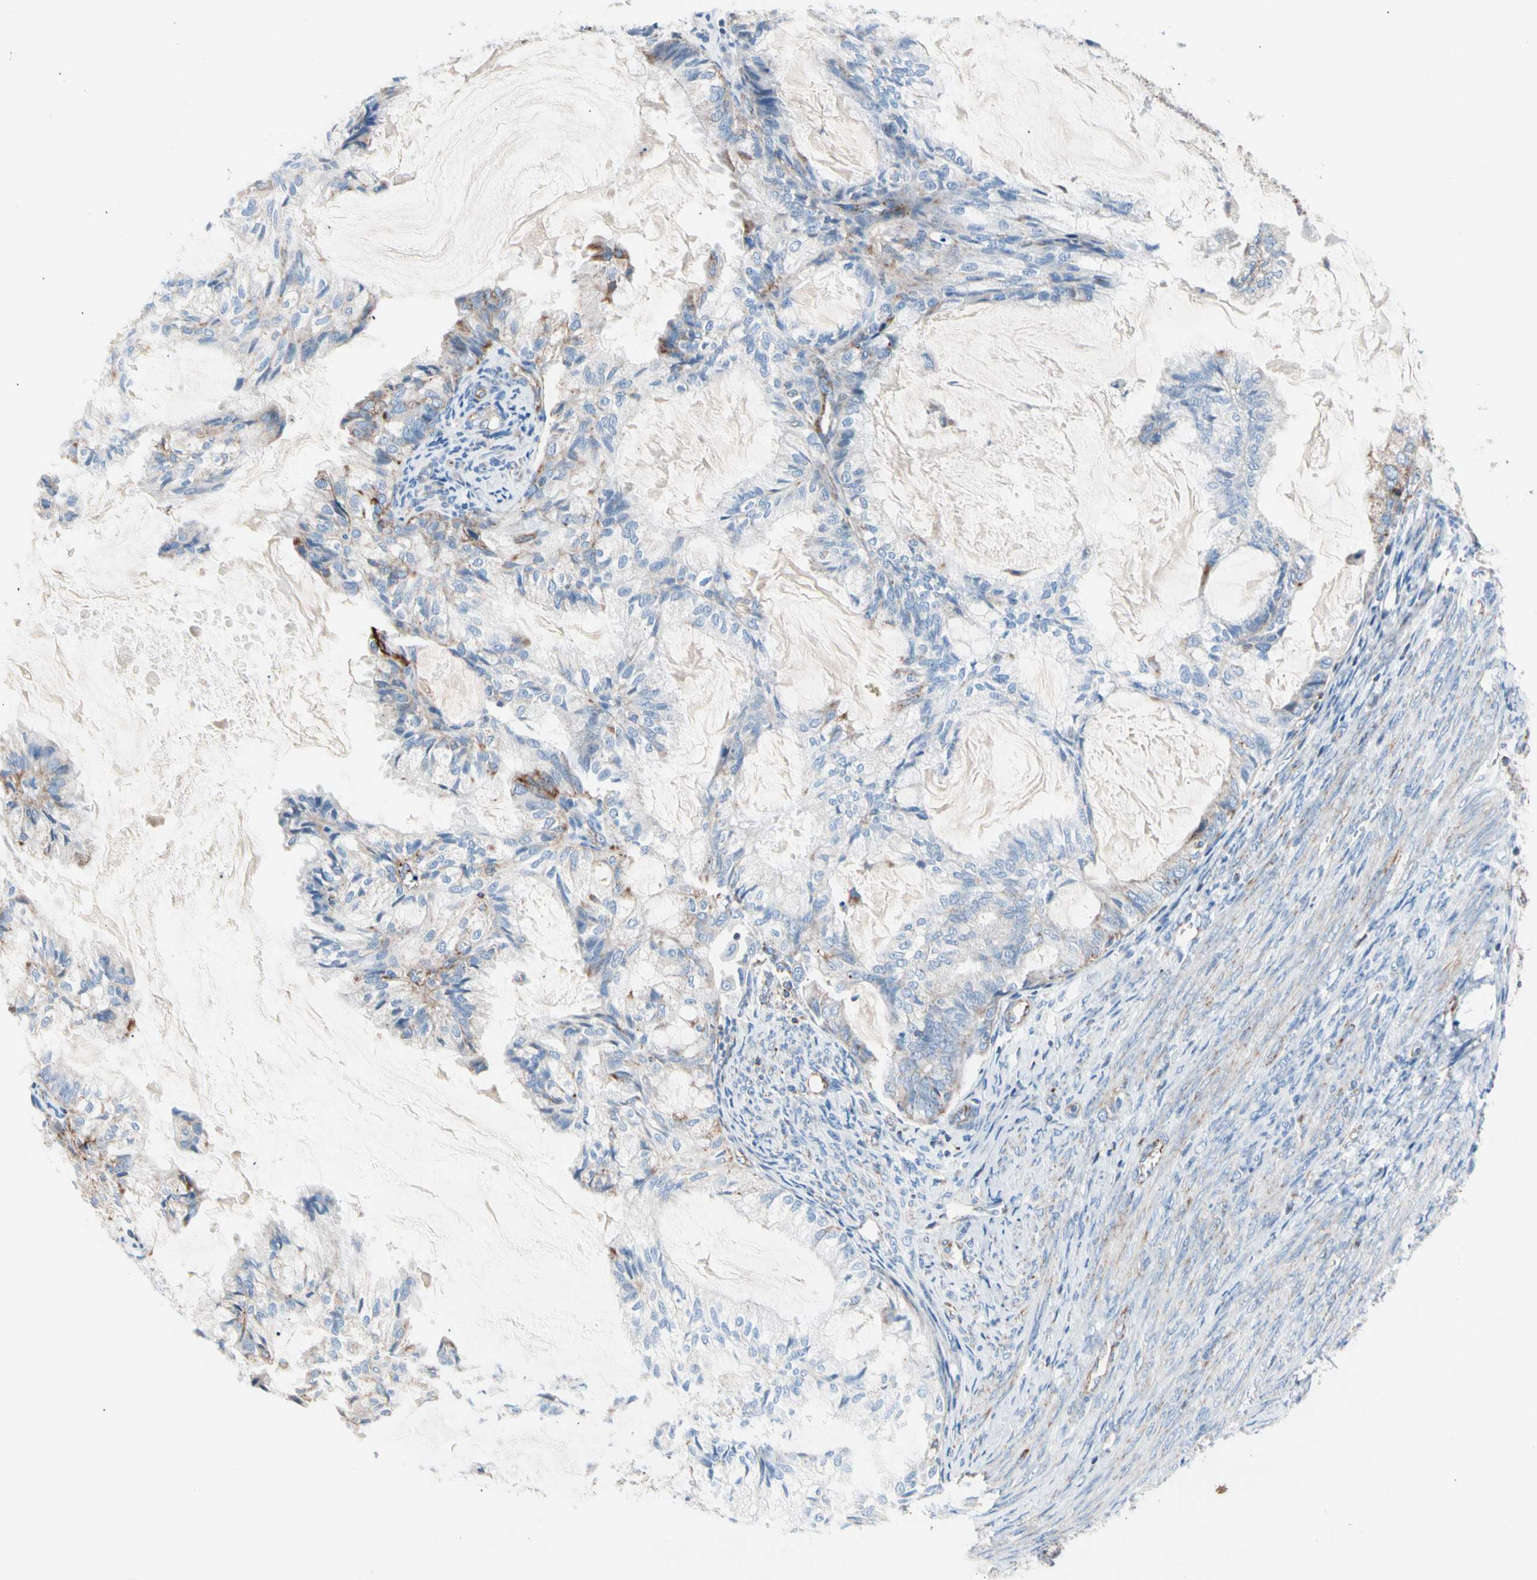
{"staining": {"intensity": "strong", "quantity": "<25%", "location": "cytoplasmic/membranous"}, "tissue": "cervical cancer", "cell_type": "Tumor cells", "image_type": "cancer", "snomed": [{"axis": "morphology", "description": "Normal tissue, NOS"}, {"axis": "morphology", "description": "Adenocarcinoma, NOS"}, {"axis": "topography", "description": "Cervix"}, {"axis": "topography", "description": "Endometrium"}], "caption": "Protein staining shows strong cytoplasmic/membranous staining in about <25% of tumor cells in cervical cancer.", "gene": "HK1", "patient": {"sex": "female", "age": 86}}